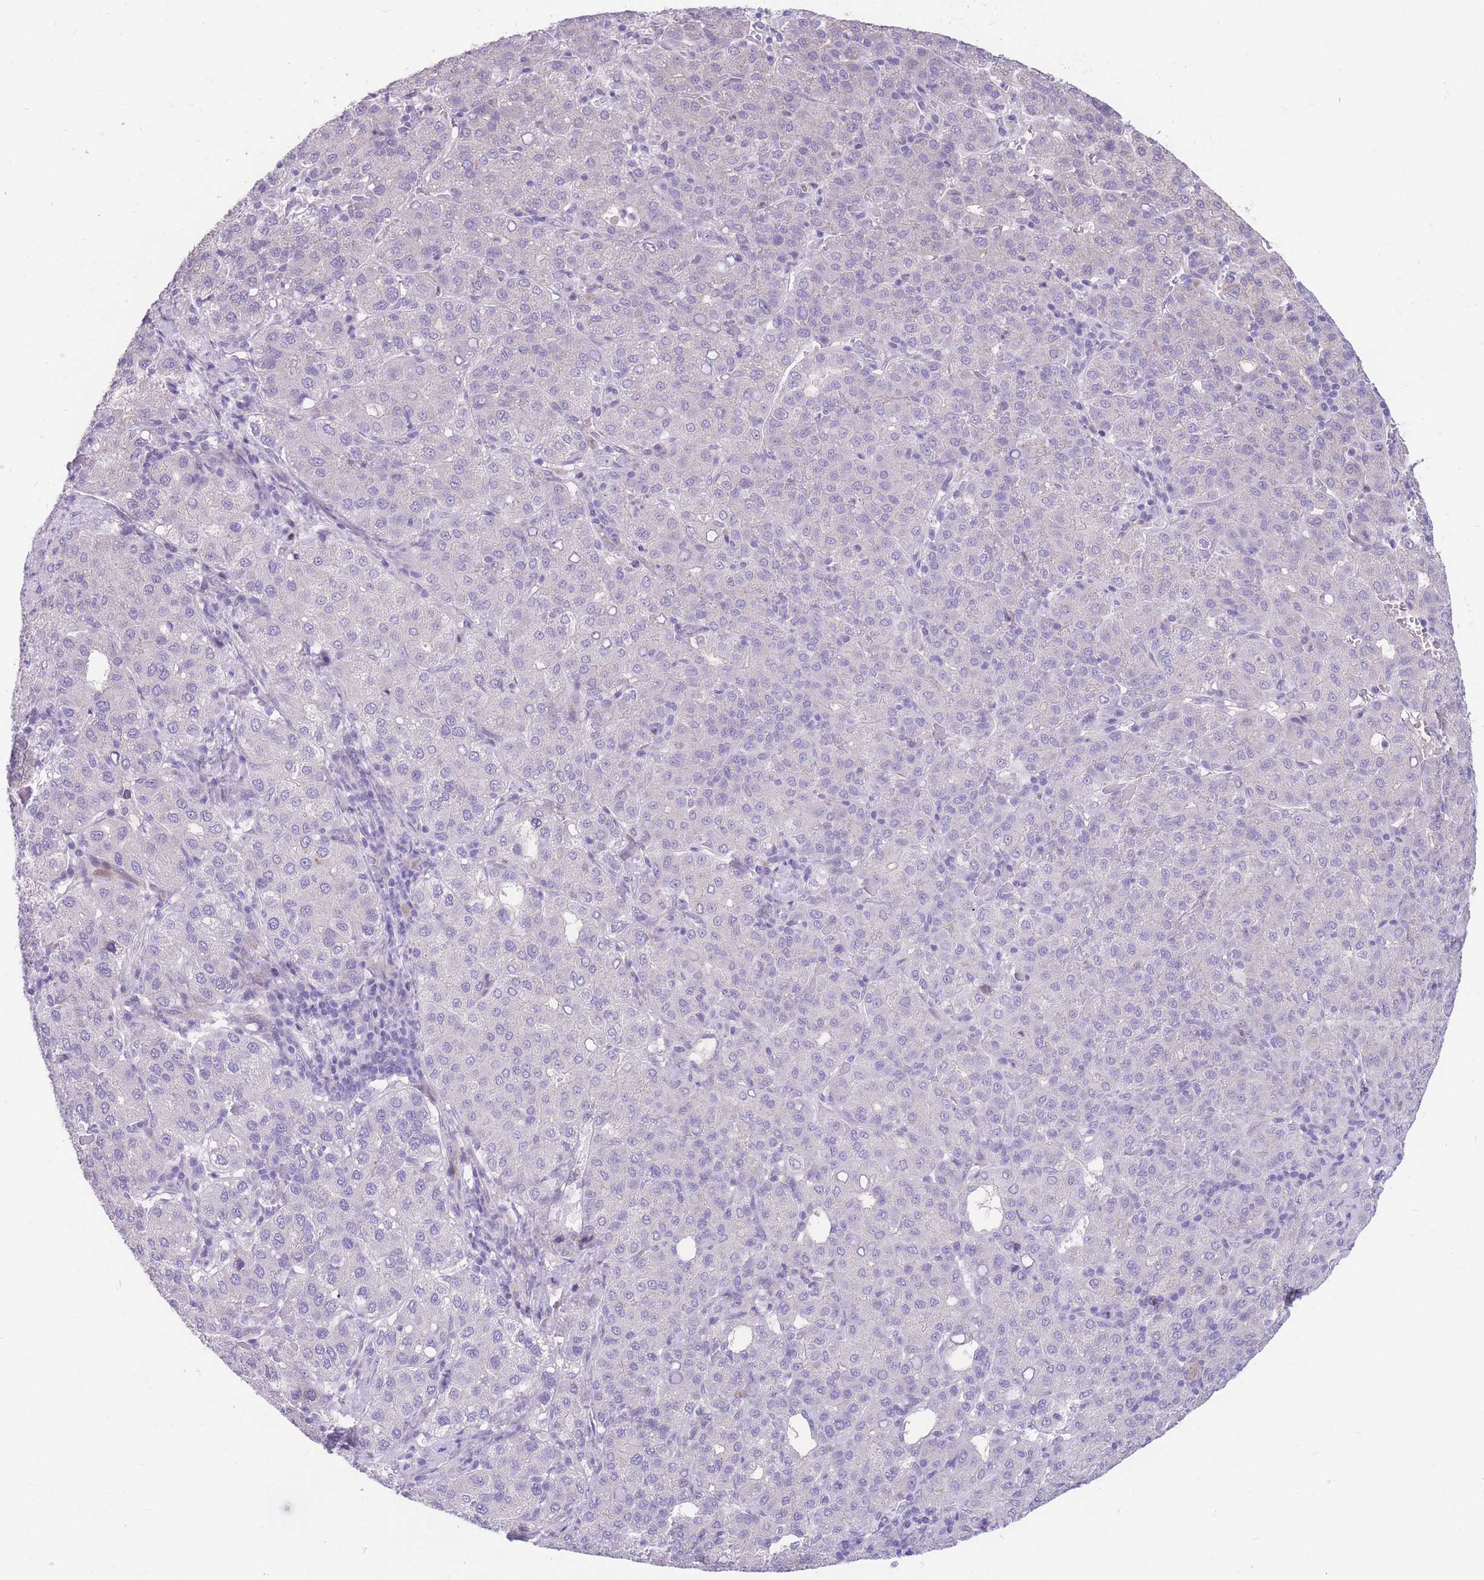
{"staining": {"intensity": "negative", "quantity": "none", "location": "none"}, "tissue": "liver cancer", "cell_type": "Tumor cells", "image_type": "cancer", "snomed": [{"axis": "morphology", "description": "Carcinoma, Hepatocellular, NOS"}, {"axis": "topography", "description": "Liver"}], "caption": "Liver cancer (hepatocellular carcinoma) was stained to show a protein in brown. There is no significant positivity in tumor cells.", "gene": "SHCBP1", "patient": {"sex": "male", "age": 65}}